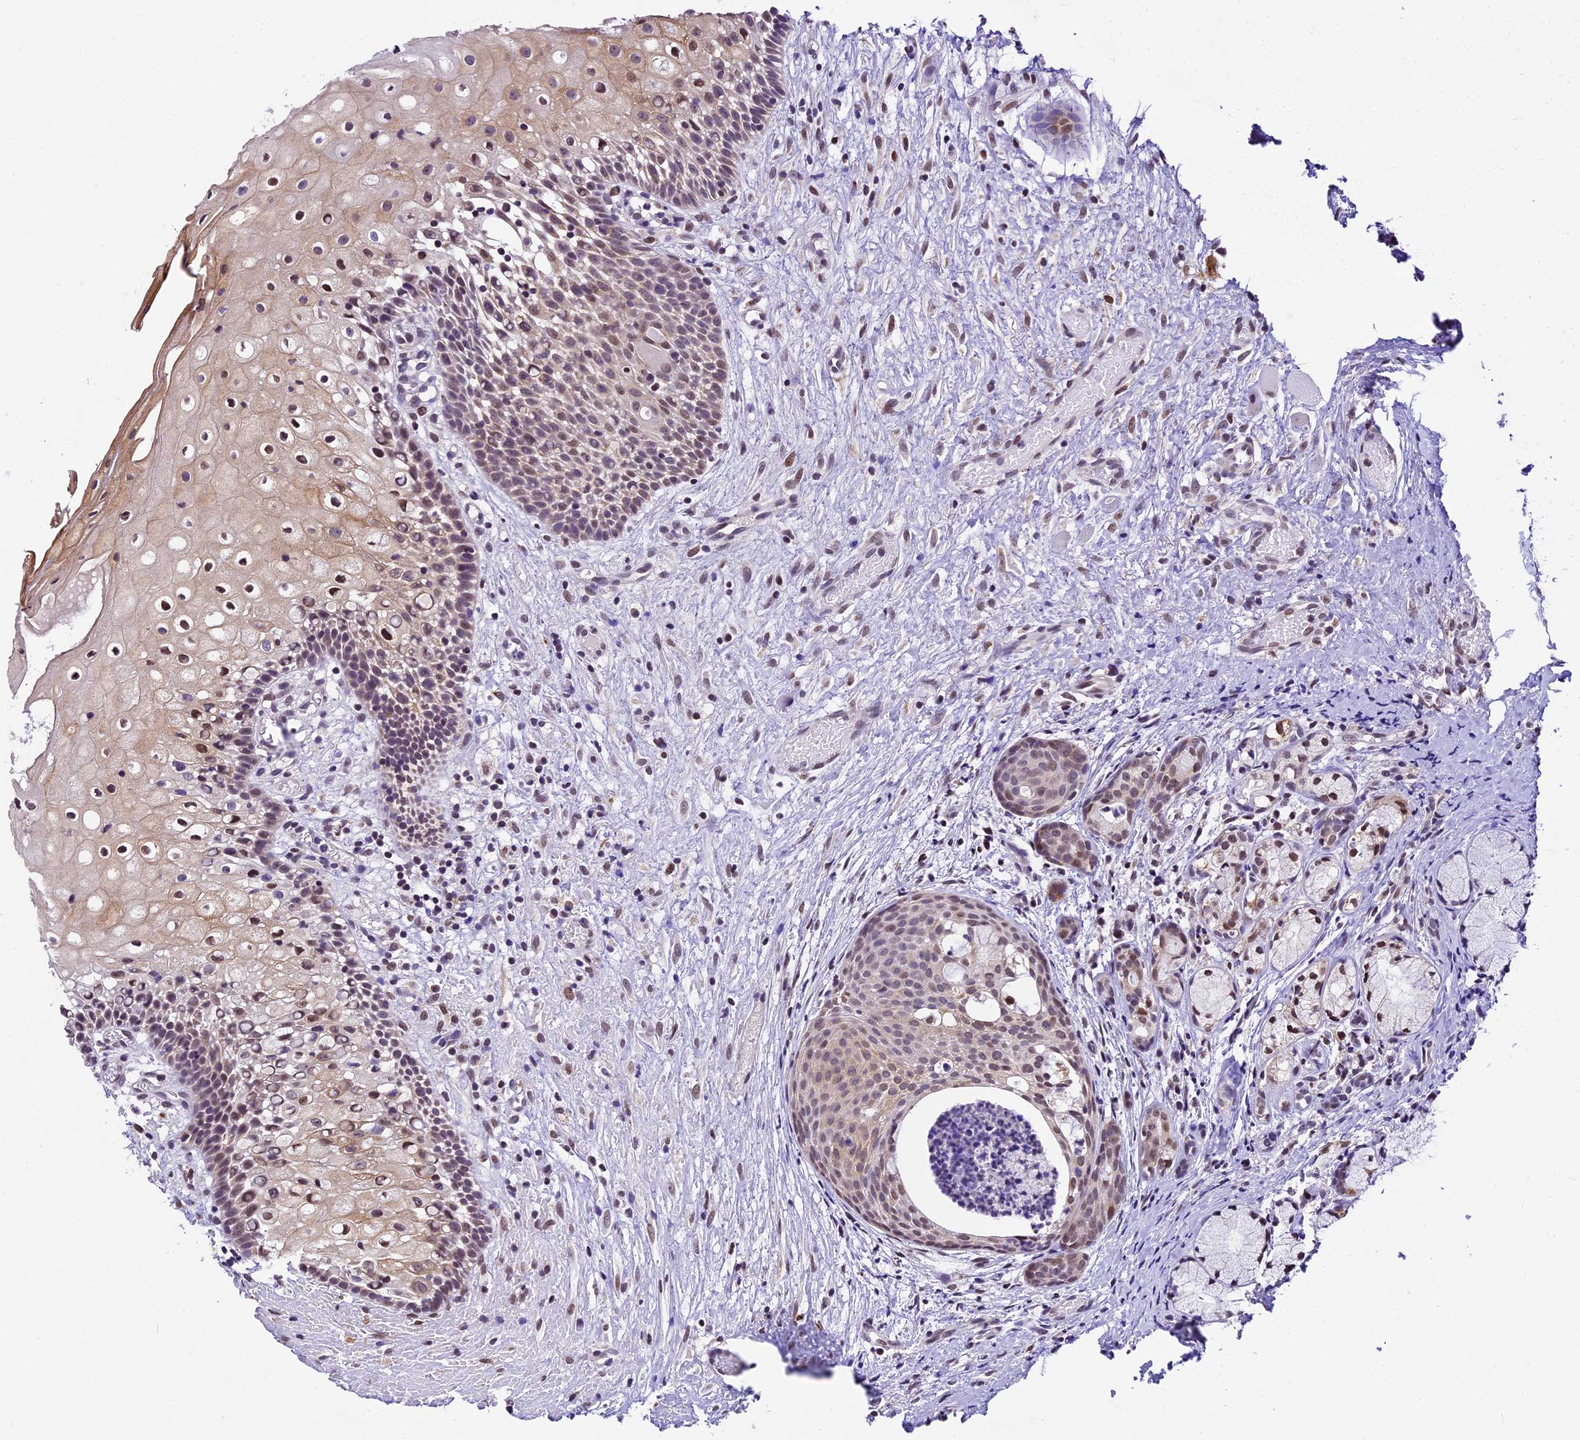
{"staining": {"intensity": "moderate", "quantity": "25%-75%", "location": "cytoplasmic/membranous,nuclear"}, "tissue": "oral mucosa", "cell_type": "Squamous epithelial cells", "image_type": "normal", "snomed": [{"axis": "morphology", "description": "Normal tissue, NOS"}, {"axis": "topography", "description": "Oral tissue"}], "caption": "Benign oral mucosa displays moderate cytoplasmic/membranous,nuclear expression in about 25%-75% of squamous epithelial cells (DAB = brown stain, brightfield microscopy at high magnification)..", "gene": "CARS2", "patient": {"sex": "female", "age": 69}}